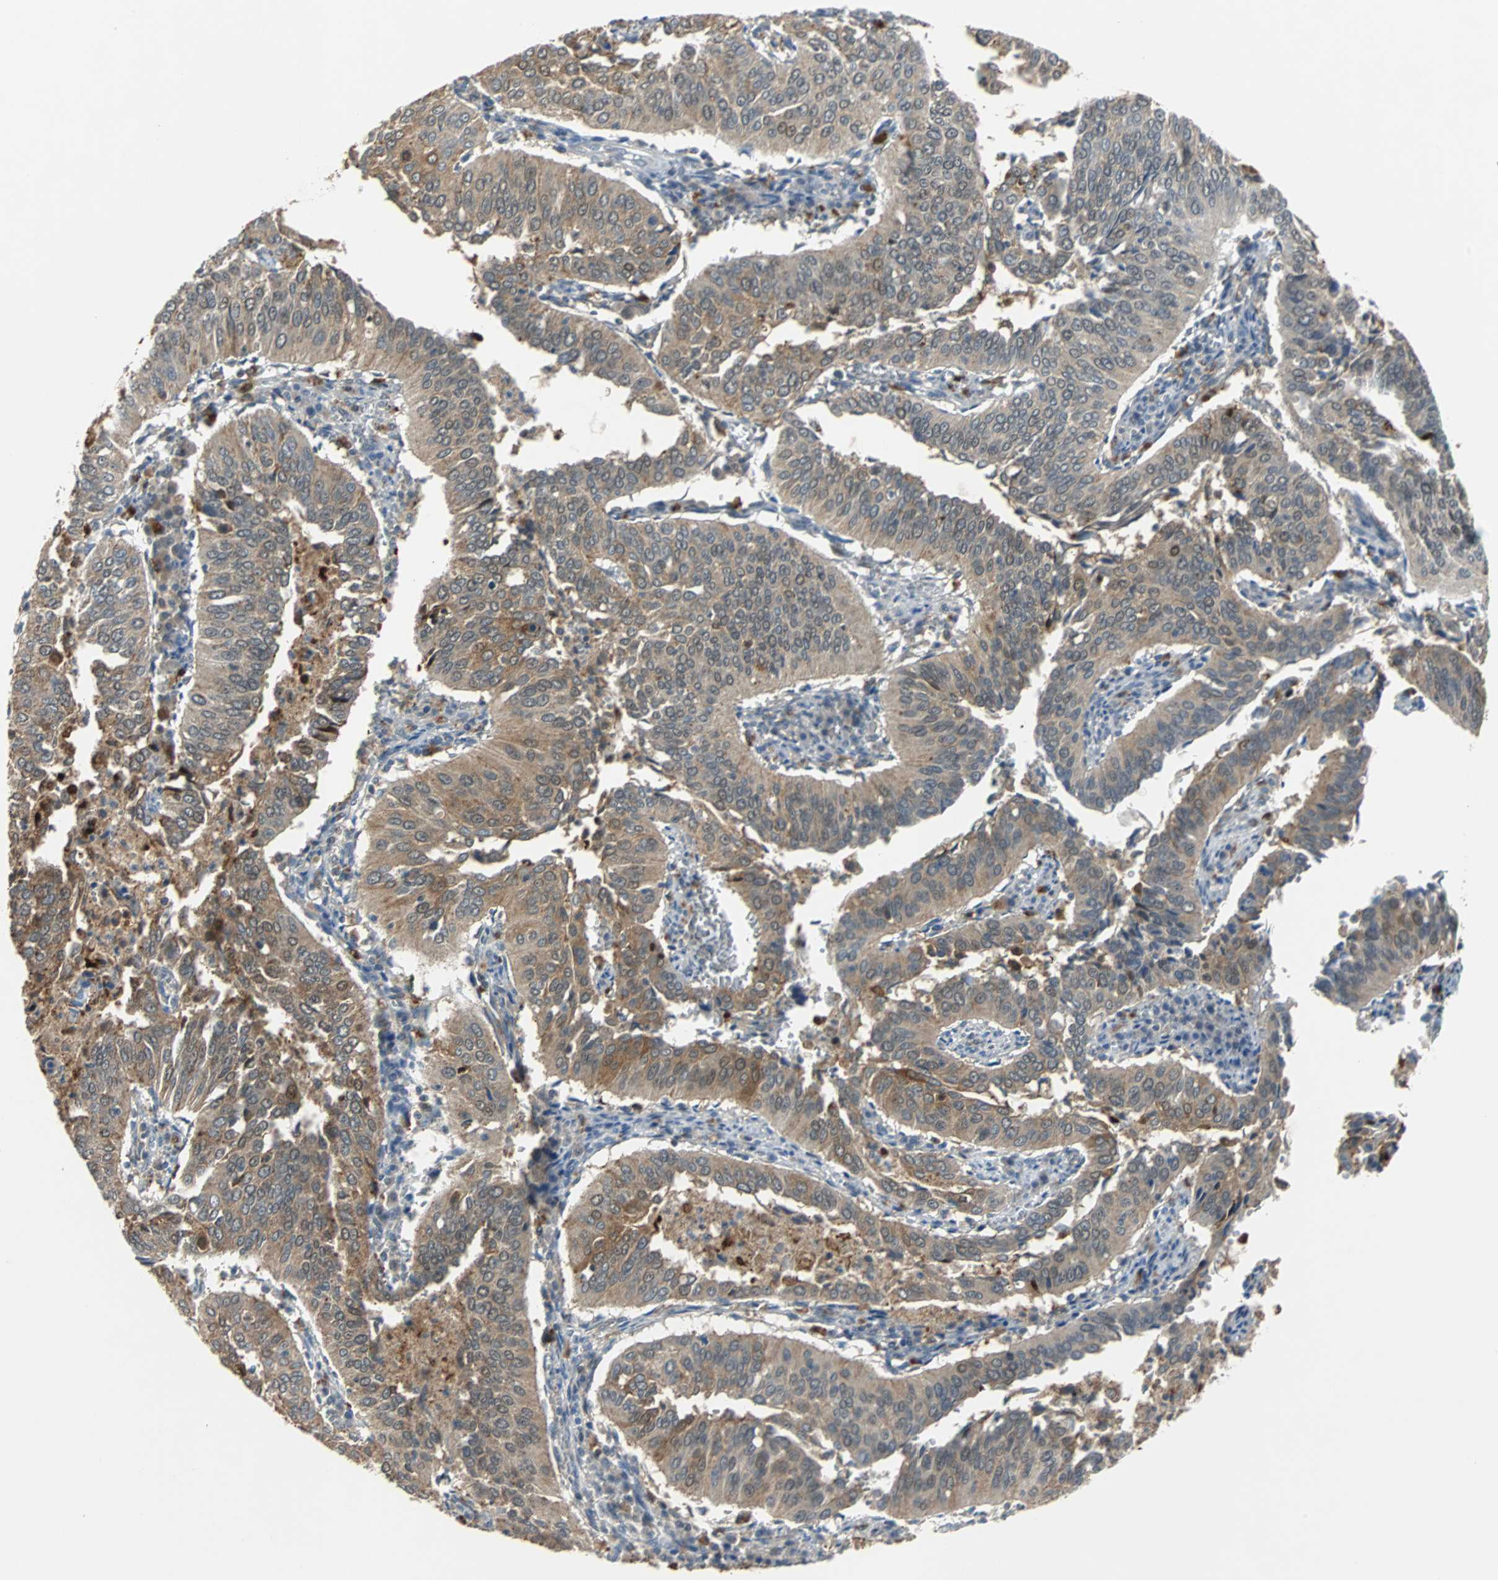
{"staining": {"intensity": "moderate", "quantity": ">75%", "location": "cytoplasmic/membranous"}, "tissue": "cervical cancer", "cell_type": "Tumor cells", "image_type": "cancer", "snomed": [{"axis": "morphology", "description": "Squamous cell carcinoma, NOS"}, {"axis": "topography", "description": "Cervix"}], "caption": "This micrograph exhibits IHC staining of cervical cancer, with medium moderate cytoplasmic/membranous expression in approximately >75% of tumor cells.", "gene": "HLX", "patient": {"sex": "female", "age": 39}}